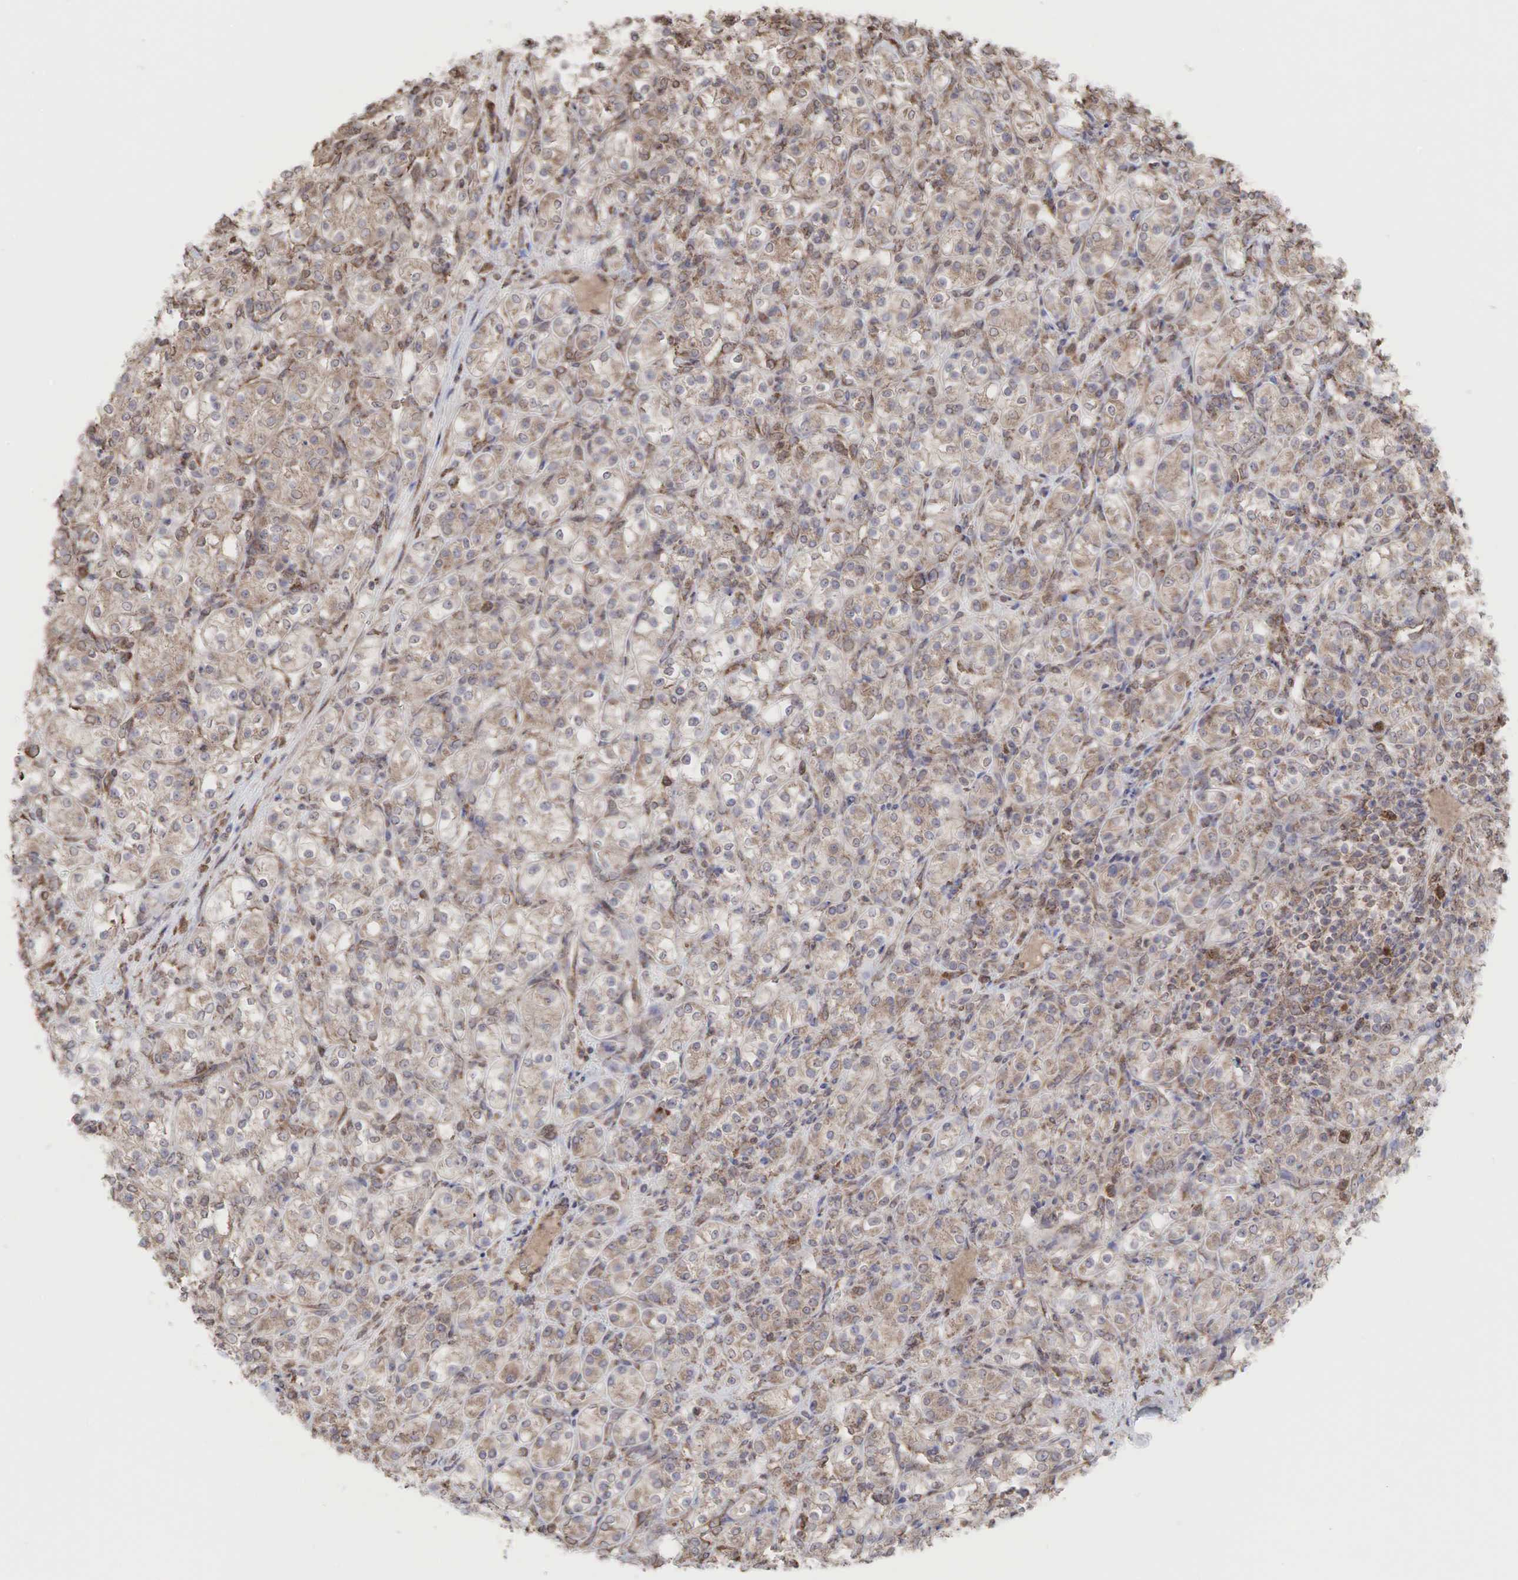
{"staining": {"intensity": "weak", "quantity": ">75%", "location": "cytoplasmic/membranous"}, "tissue": "renal cancer", "cell_type": "Tumor cells", "image_type": "cancer", "snomed": [{"axis": "morphology", "description": "Adenocarcinoma, NOS"}, {"axis": "topography", "description": "Kidney"}], "caption": "Immunohistochemistry (IHC) of human adenocarcinoma (renal) displays low levels of weak cytoplasmic/membranous staining in about >75% of tumor cells. The staining was performed using DAB to visualize the protein expression in brown, while the nuclei were stained in blue with hematoxylin (Magnification: 20x).", "gene": "PABPC5", "patient": {"sex": "male", "age": 77}}